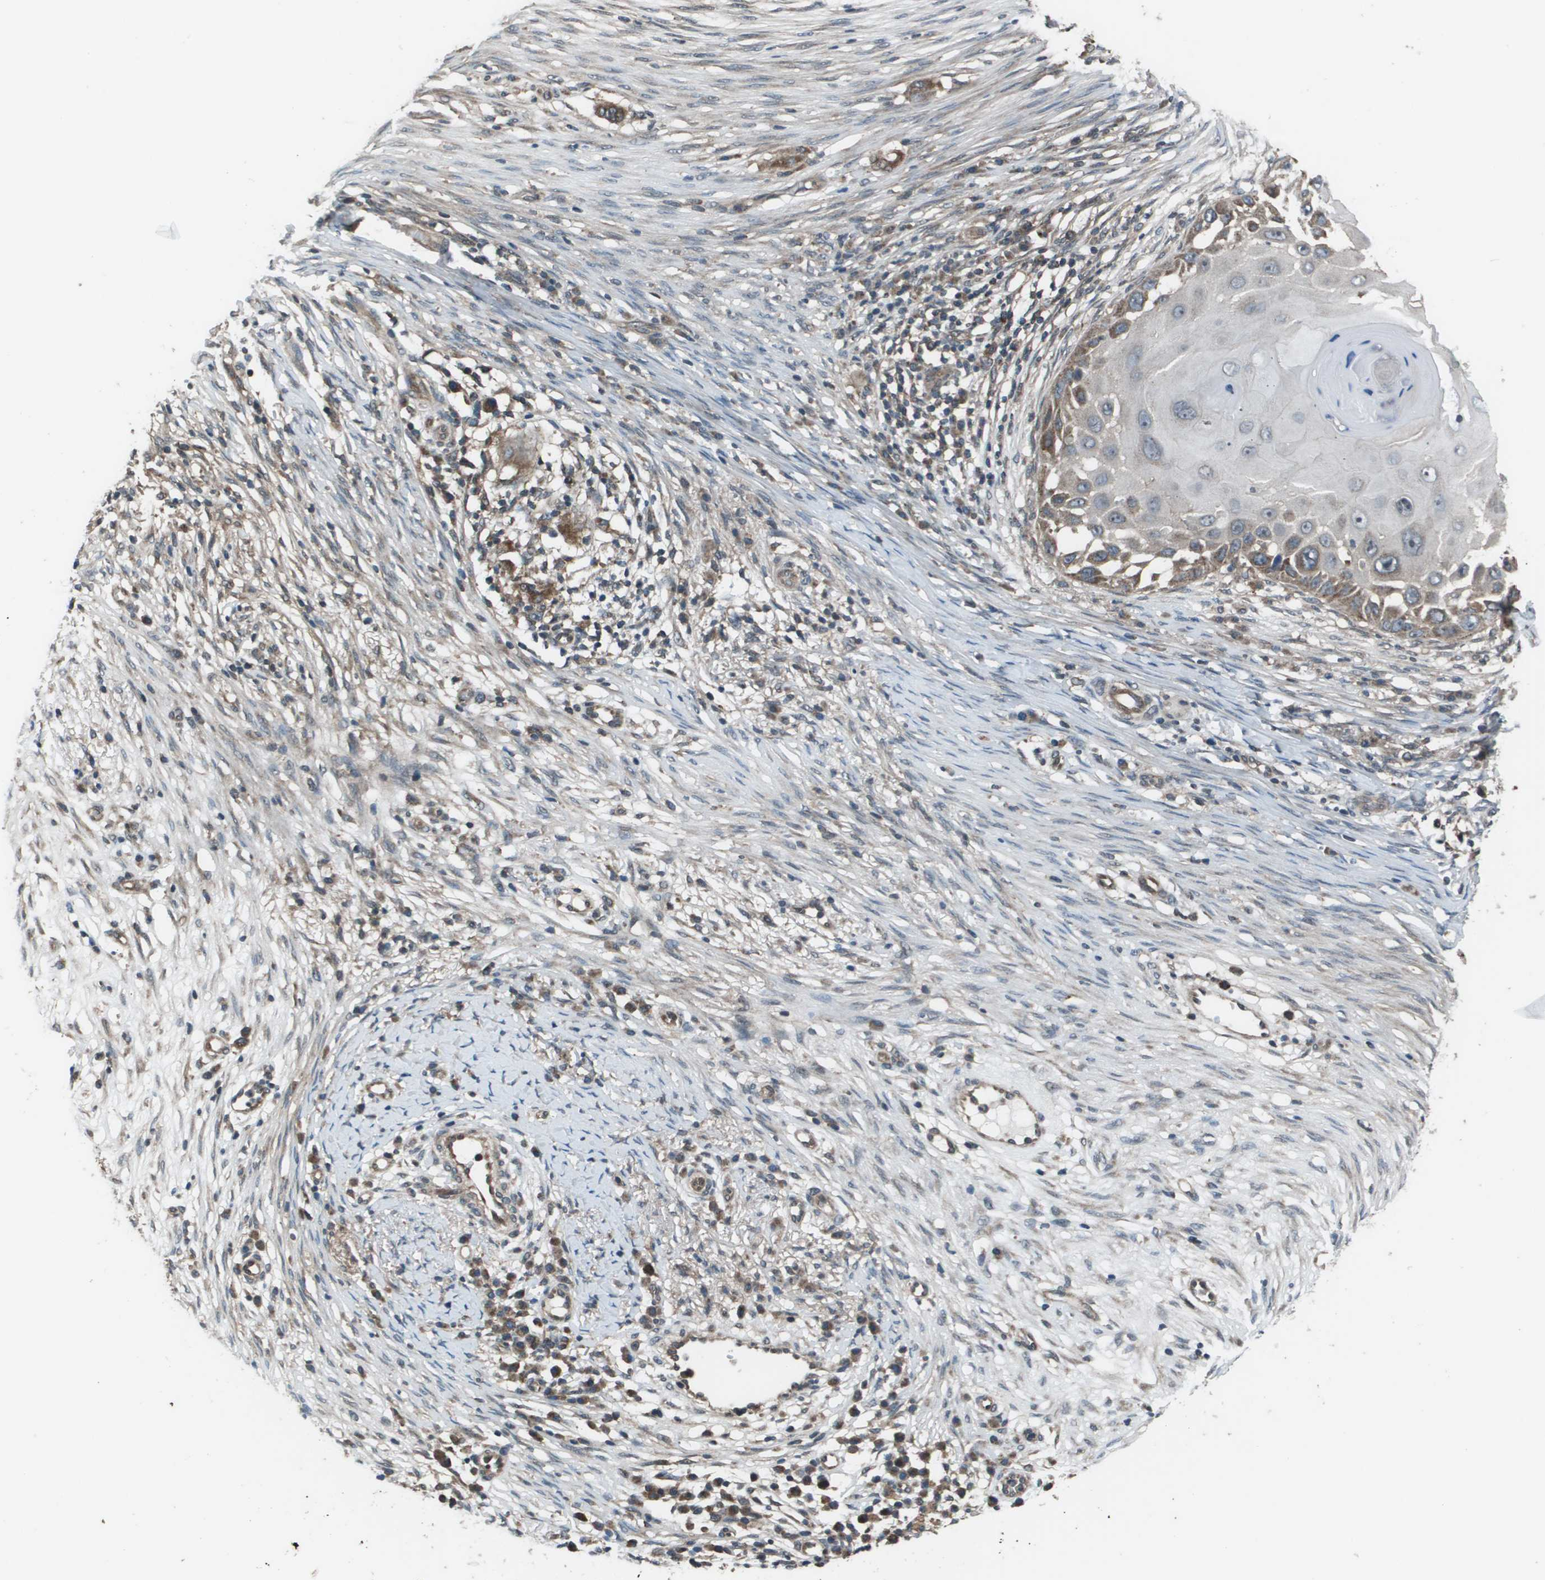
{"staining": {"intensity": "moderate", "quantity": "<25%", "location": "cytoplasmic/membranous"}, "tissue": "skin cancer", "cell_type": "Tumor cells", "image_type": "cancer", "snomed": [{"axis": "morphology", "description": "Squamous cell carcinoma, NOS"}, {"axis": "topography", "description": "Skin"}], "caption": "Squamous cell carcinoma (skin) stained for a protein (brown) demonstrates moderate cytoplasmic/membranous positive staining in about <25% of tumor cells.", "gene": "PPFIA1", "patient": {"sex": "female", "age": 44}}